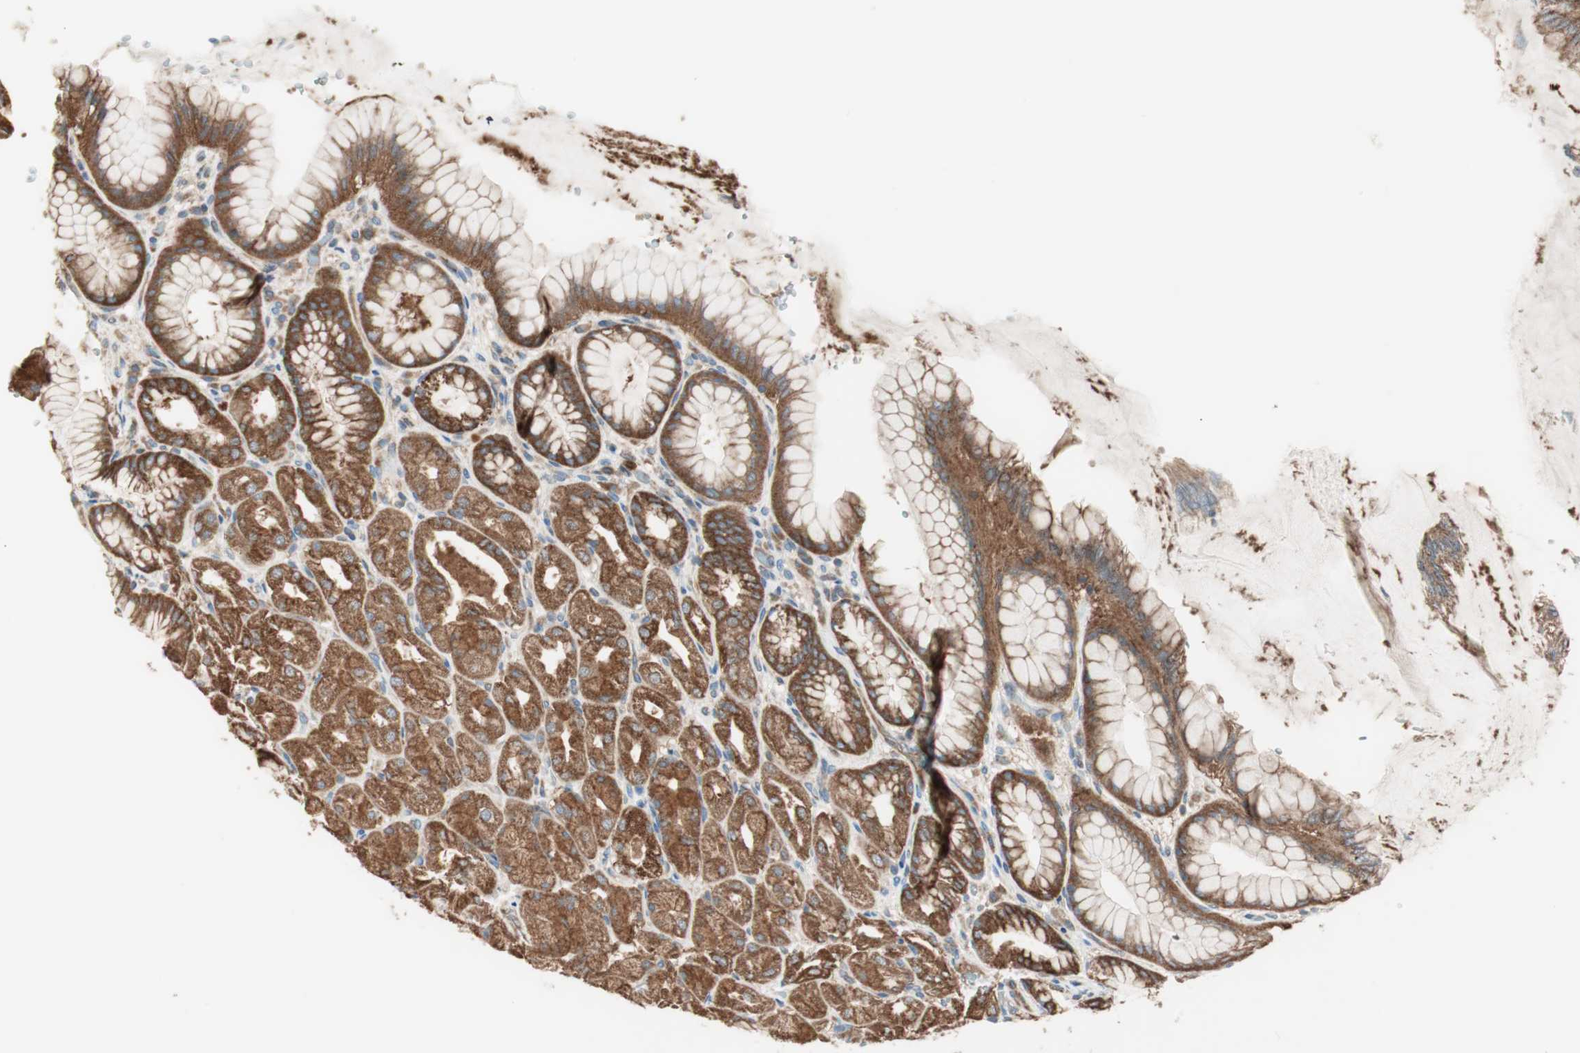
{"staining": {"intensity": "strong", "quantity": ">75%", "location": "cytoplasmic/membranous"}, "tissue": "stomach", "cell_type": "Glandular cells", "image_type": "normal", "snomed": [{"axis": "morphology", "description": "Normal tissue, NOS"}, {"axis": "topography", "description": "Stomach, upper"}], "caption": "IHC (DAB) staining of benign stomach reveals strong cytoplasmic/membranous protein staining in approximately >75% of glandular cells. The staining was performed using DAB (3,3'-diaminobenzidine), with brown indicating positive protein expression. Nuclei are stained blue with hematoxylin.", "gene": "CC2D1A", "patient": {"sex": "female", "age": 56}}